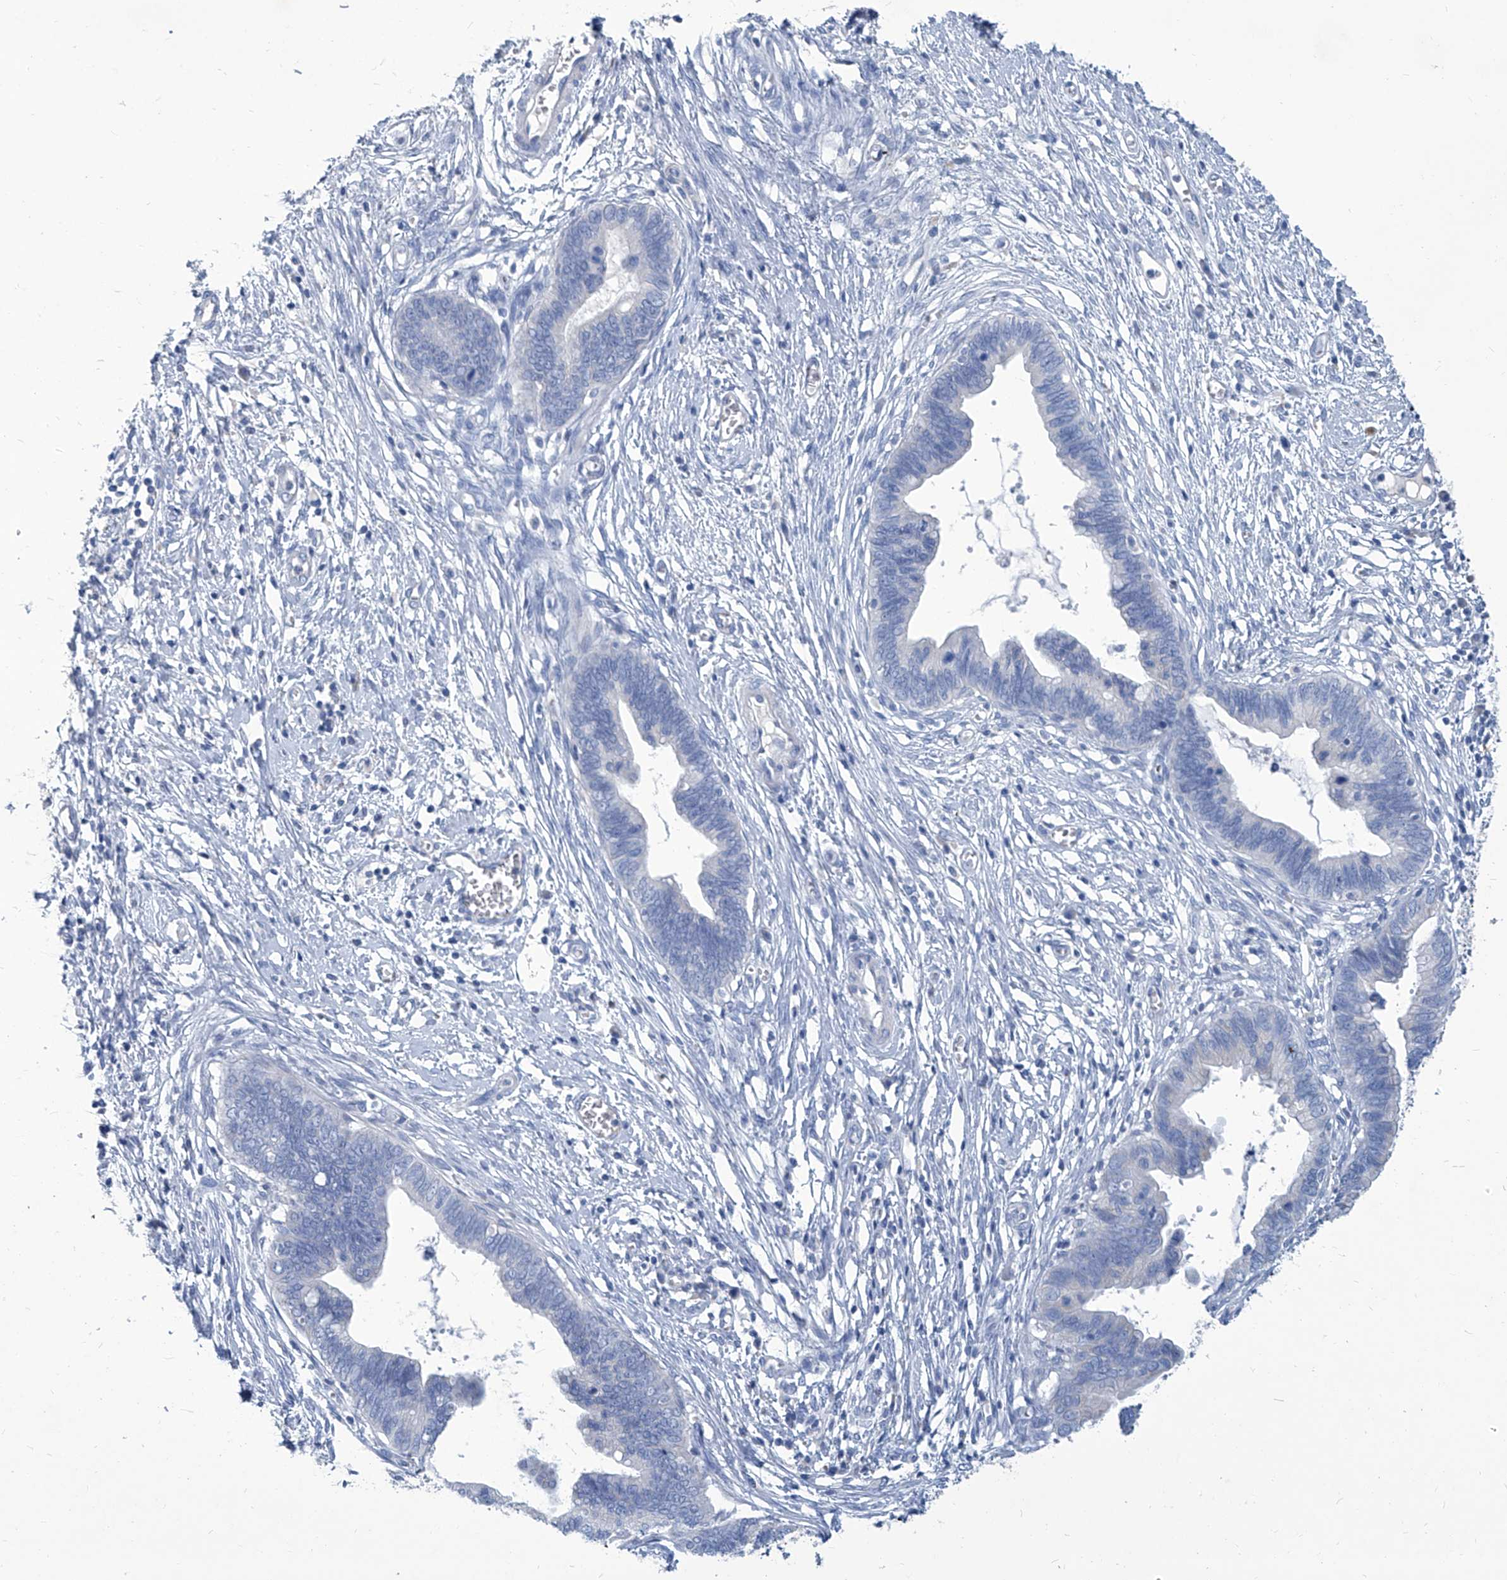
{"staining": {"intensity": "negative", "quantity": "none", "location": "none"}, "tissue": "cervical cancer", "cell_type": "Tumor cells", "image_type": "cancer", "snomed": [{"axis": "morphology", "description": "Adenocarcinoma, NOS"}, {"axis": "topography", "description": "Cervix"}], "caption": "Human adenocarcinoma (cervical) stained for a protein using immunohistochemistry (IHC) reveals no expression in tumor cells.", "gene": "MTARC1", "patient": {"sex": "female", "age": 44}}